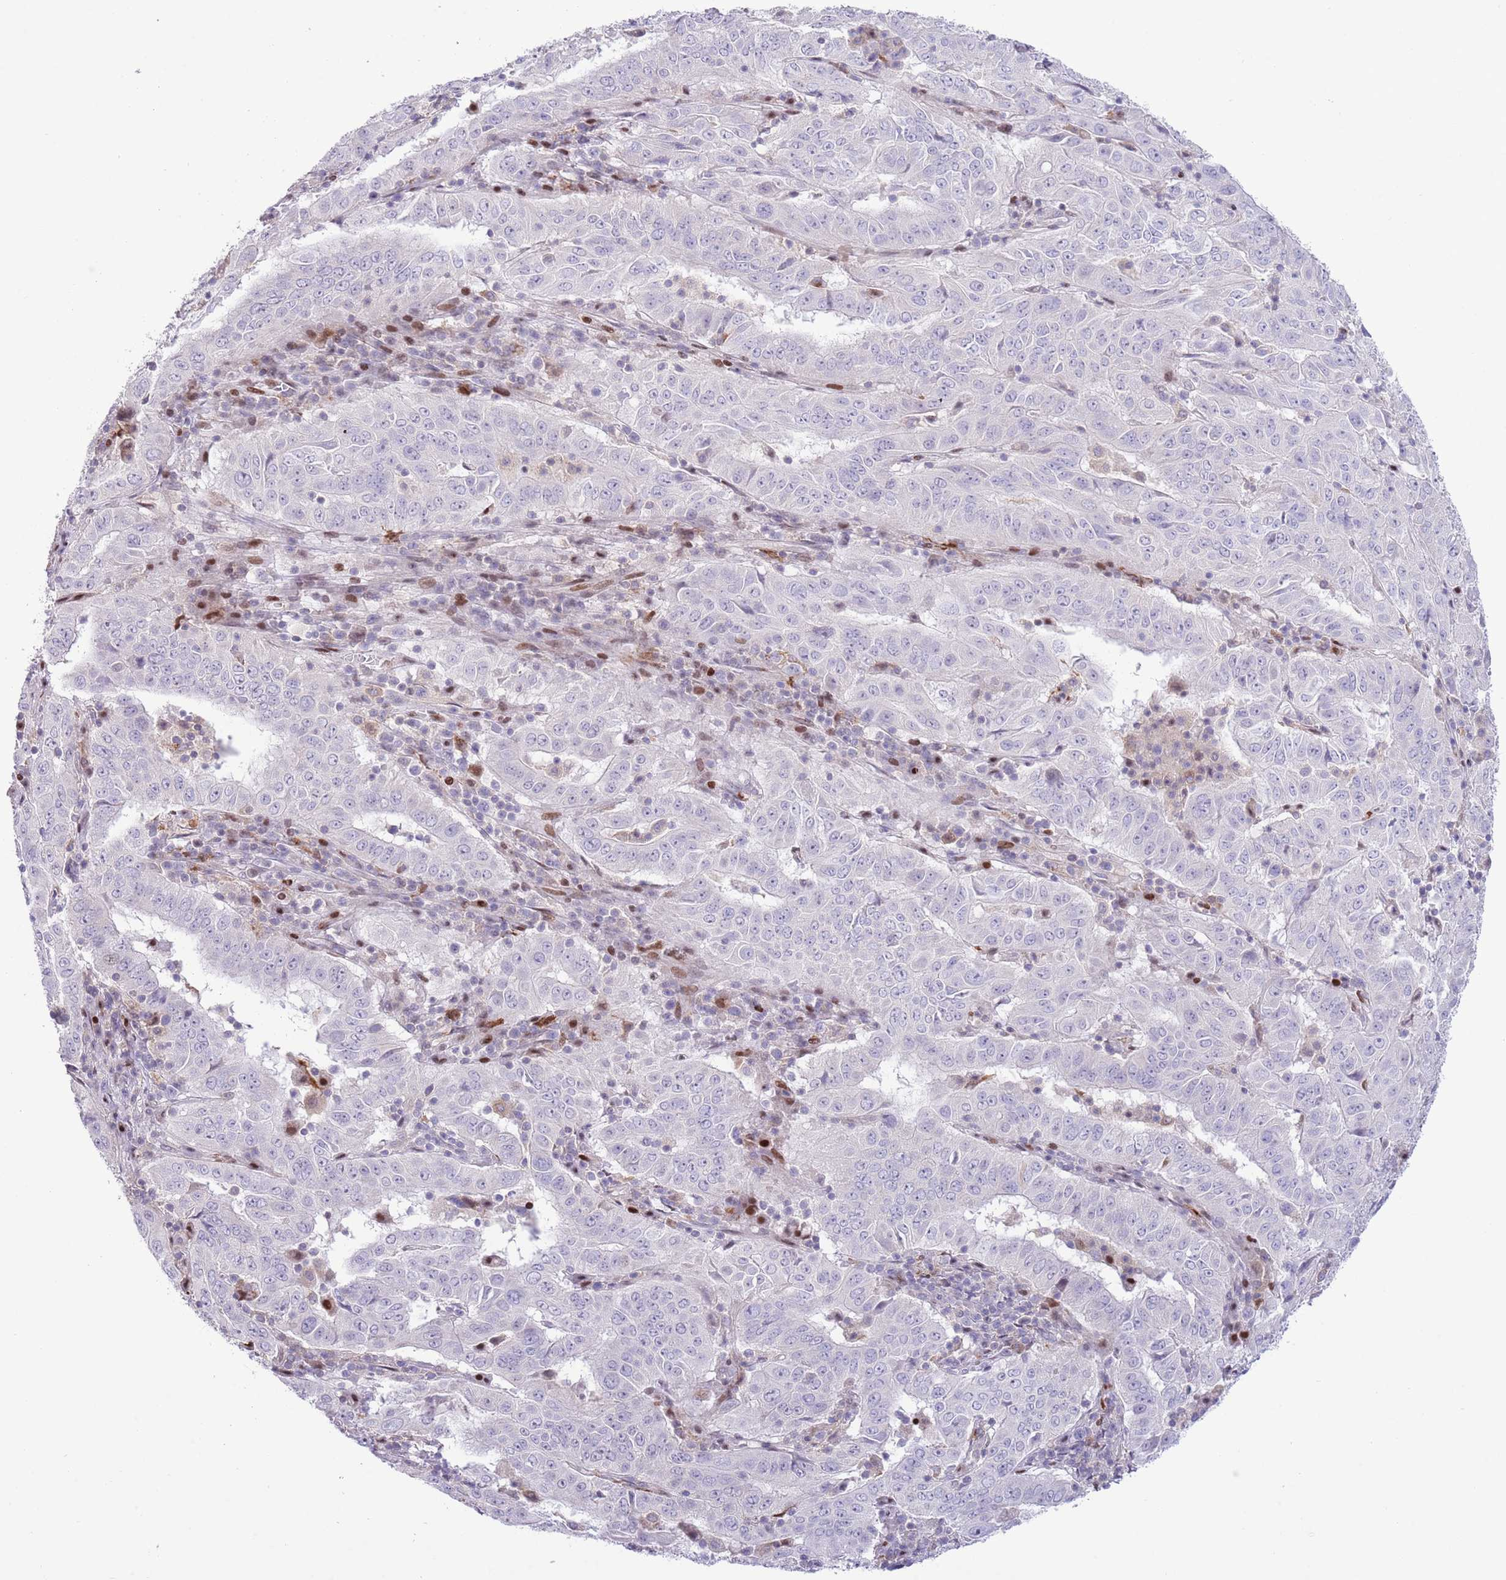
{"staining": {"intensity": "negative", "quantity": "none", "location": "none"}, "tissue": "pancreatic cancer", "cell_type": "Tumor cells", "image_type": "cancer", "snomed": [{"axis": "morphology", "description": "Adenocarcinoma, NOS"}, {"axis": "topography", "description": "Pancreas"}], "caption": "An IHC histopathology image of pancreatic cancer (adenocarcinoma) is shown. There is no staining in tumor cells of pancreatic cancer (adenocarcinoma). (DAB (3,3'-diaminobenzidine) IHC visualized using brightfield microscopy, high magnification).", "gene": "ANO8", "patient": {"sex": "male", "age": 63}}